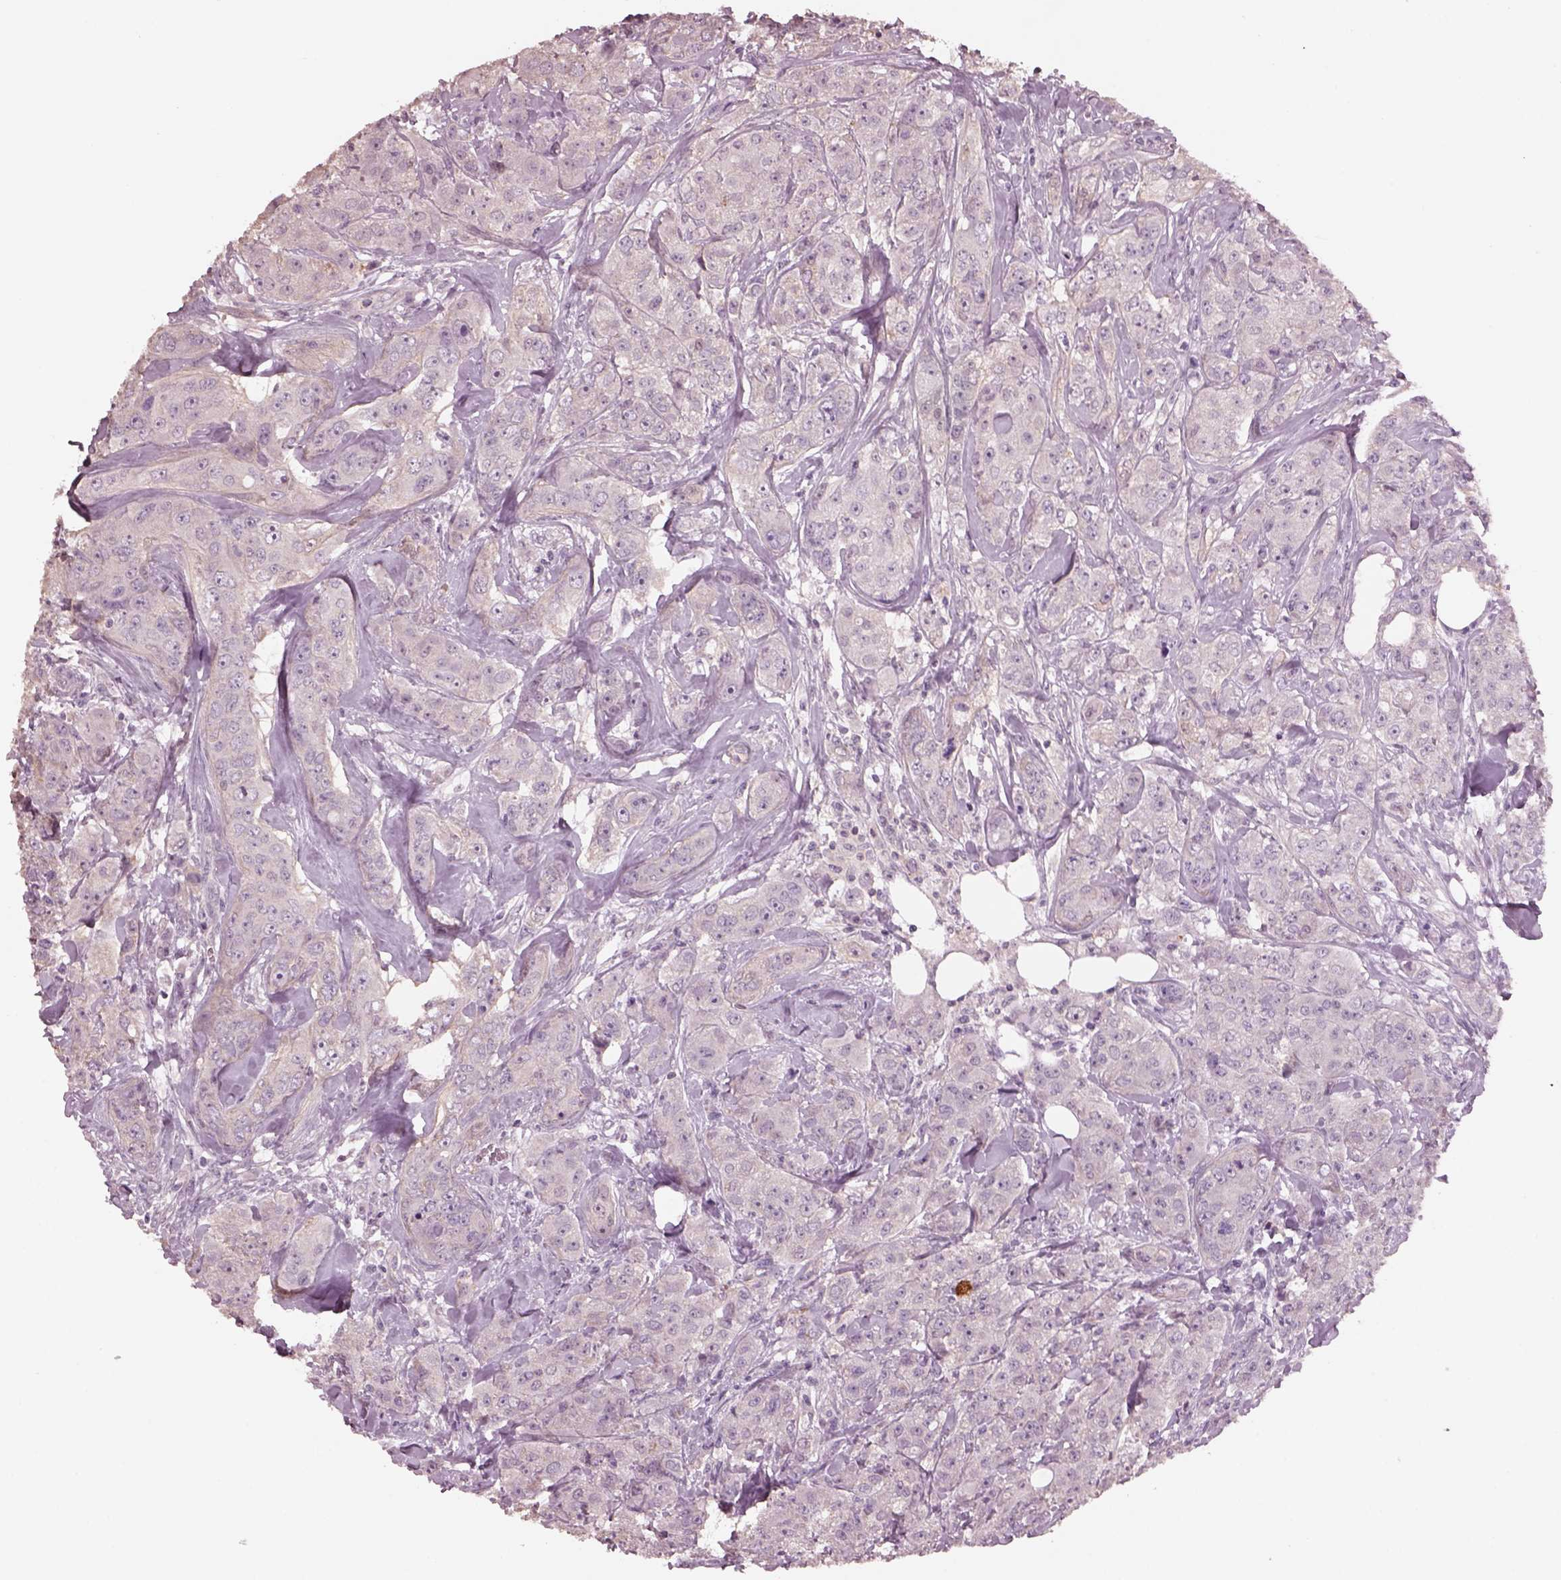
{"staining": {"intensity": "negative", "quantity": "none", "location": "none"}, "tissue": "breast cancer", "cell_type": "Tumor cells", "image_type": "cancer", "snomed": [{"axis": "morphology", "description": "Duct carcinoma"}, {"axis": "topography", "description": "Breast"}], "caption": "This photomicrograph is of breast cancer (intraductal carcinoma) stained with immunohistochemistry (IHC) to label a protein in brown with the nuclei are counter-stained blue. There is no expression in tumor cells.", "gene": "SRI", "patient": {"sex": "female", "age": 43}}